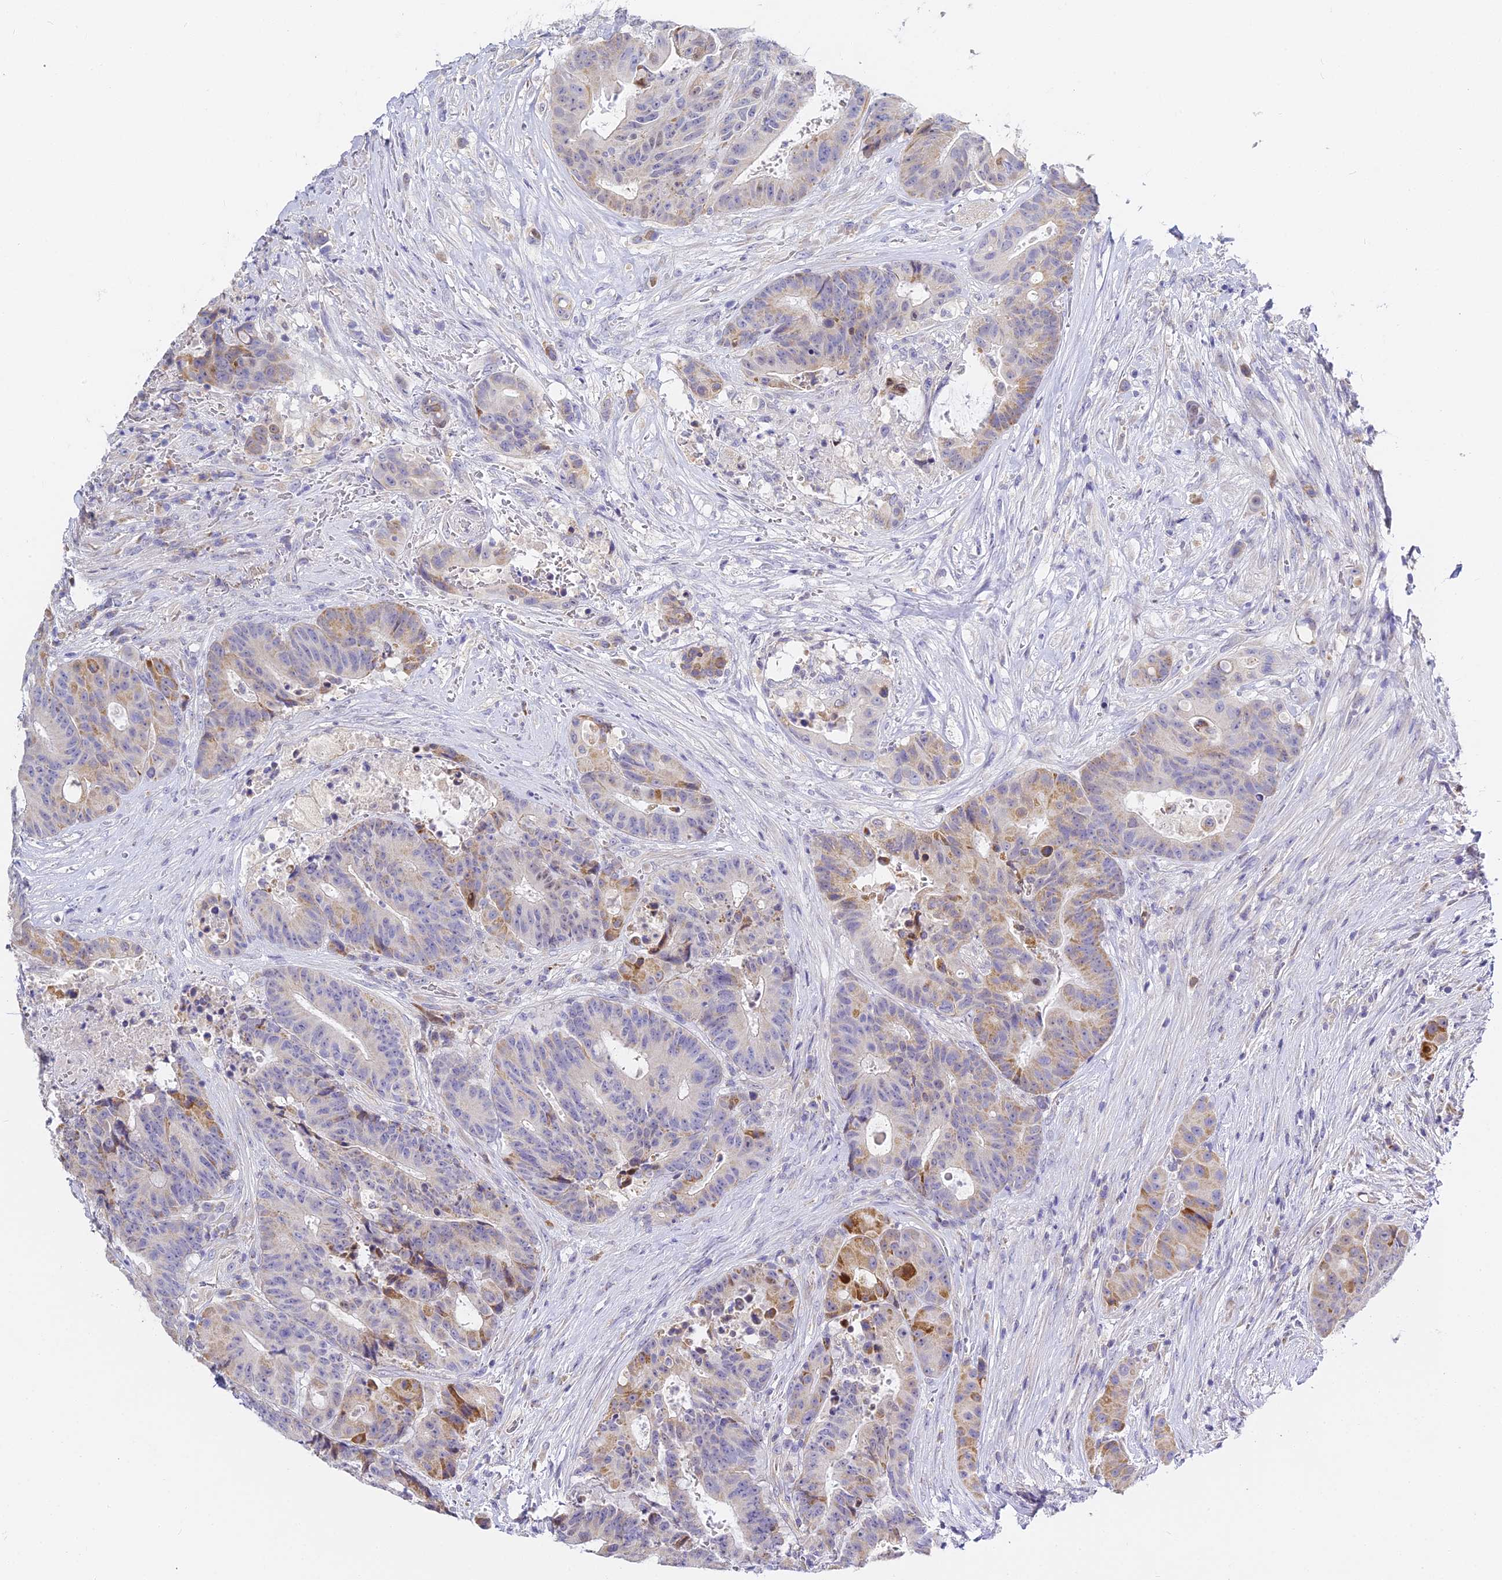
{"staining": {"intensity": "moderate", "quantity": "<25%", "location": "cytoplasmic/membranous"}, "tissue": "colorectal cancer", "cell_type": "Tumor cells", "image_type": "cancer", "snomed": [{"axis": "morphology", "description": "Adenocarcinoma, NOS"}, {"axis": "topography", "description": "Rectum"}], "caption": "Adenocarcinoma (colorectal) stained with immunohistochemistry demonstrates moderate cytoplasmic/membranous staining in about <25% of tumor cells.", "gene": "SERP1", "patient": {"sex": "male", "age": 69}}